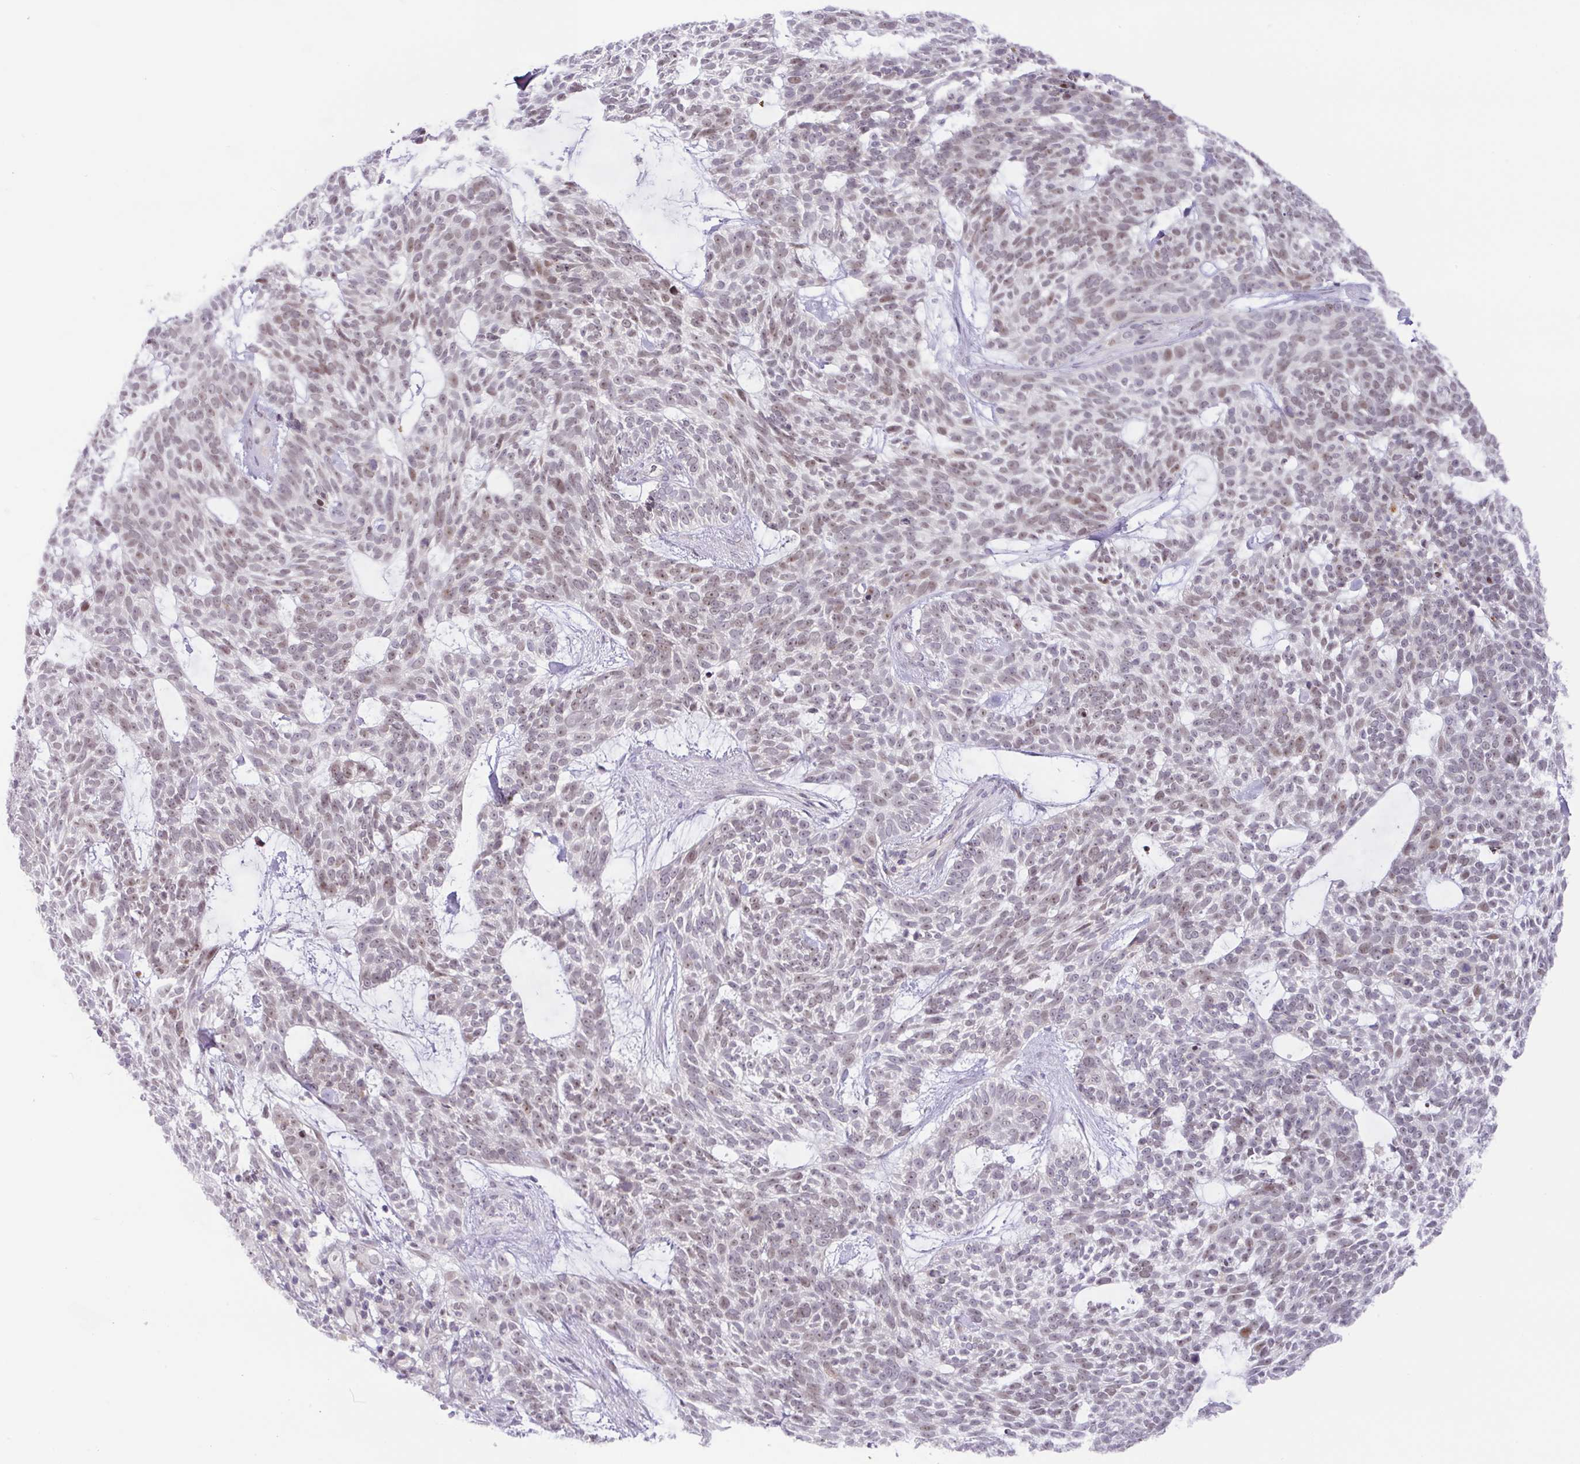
{"staining": {"intensity": "moderate", "quantity": "25%-75%", "location": "nuclear"}, "tissue": "skin cancer", "cell_type": "Tumor cells", "image_type": "cancer", "snomed": [{"axis": "morphology", "description": "Basal cell carcinoma"}, {"axis": "topography", "description": "Skin"}], "caption": "Skin cancer (basal cell carcinoma) was stained to show a protein in brown. There is medium levels of moderate nuclear positivity in about 25%-75% of tumor cells.", "gene": "PARP2", "patient": {"sex": "male", "age": 75}}